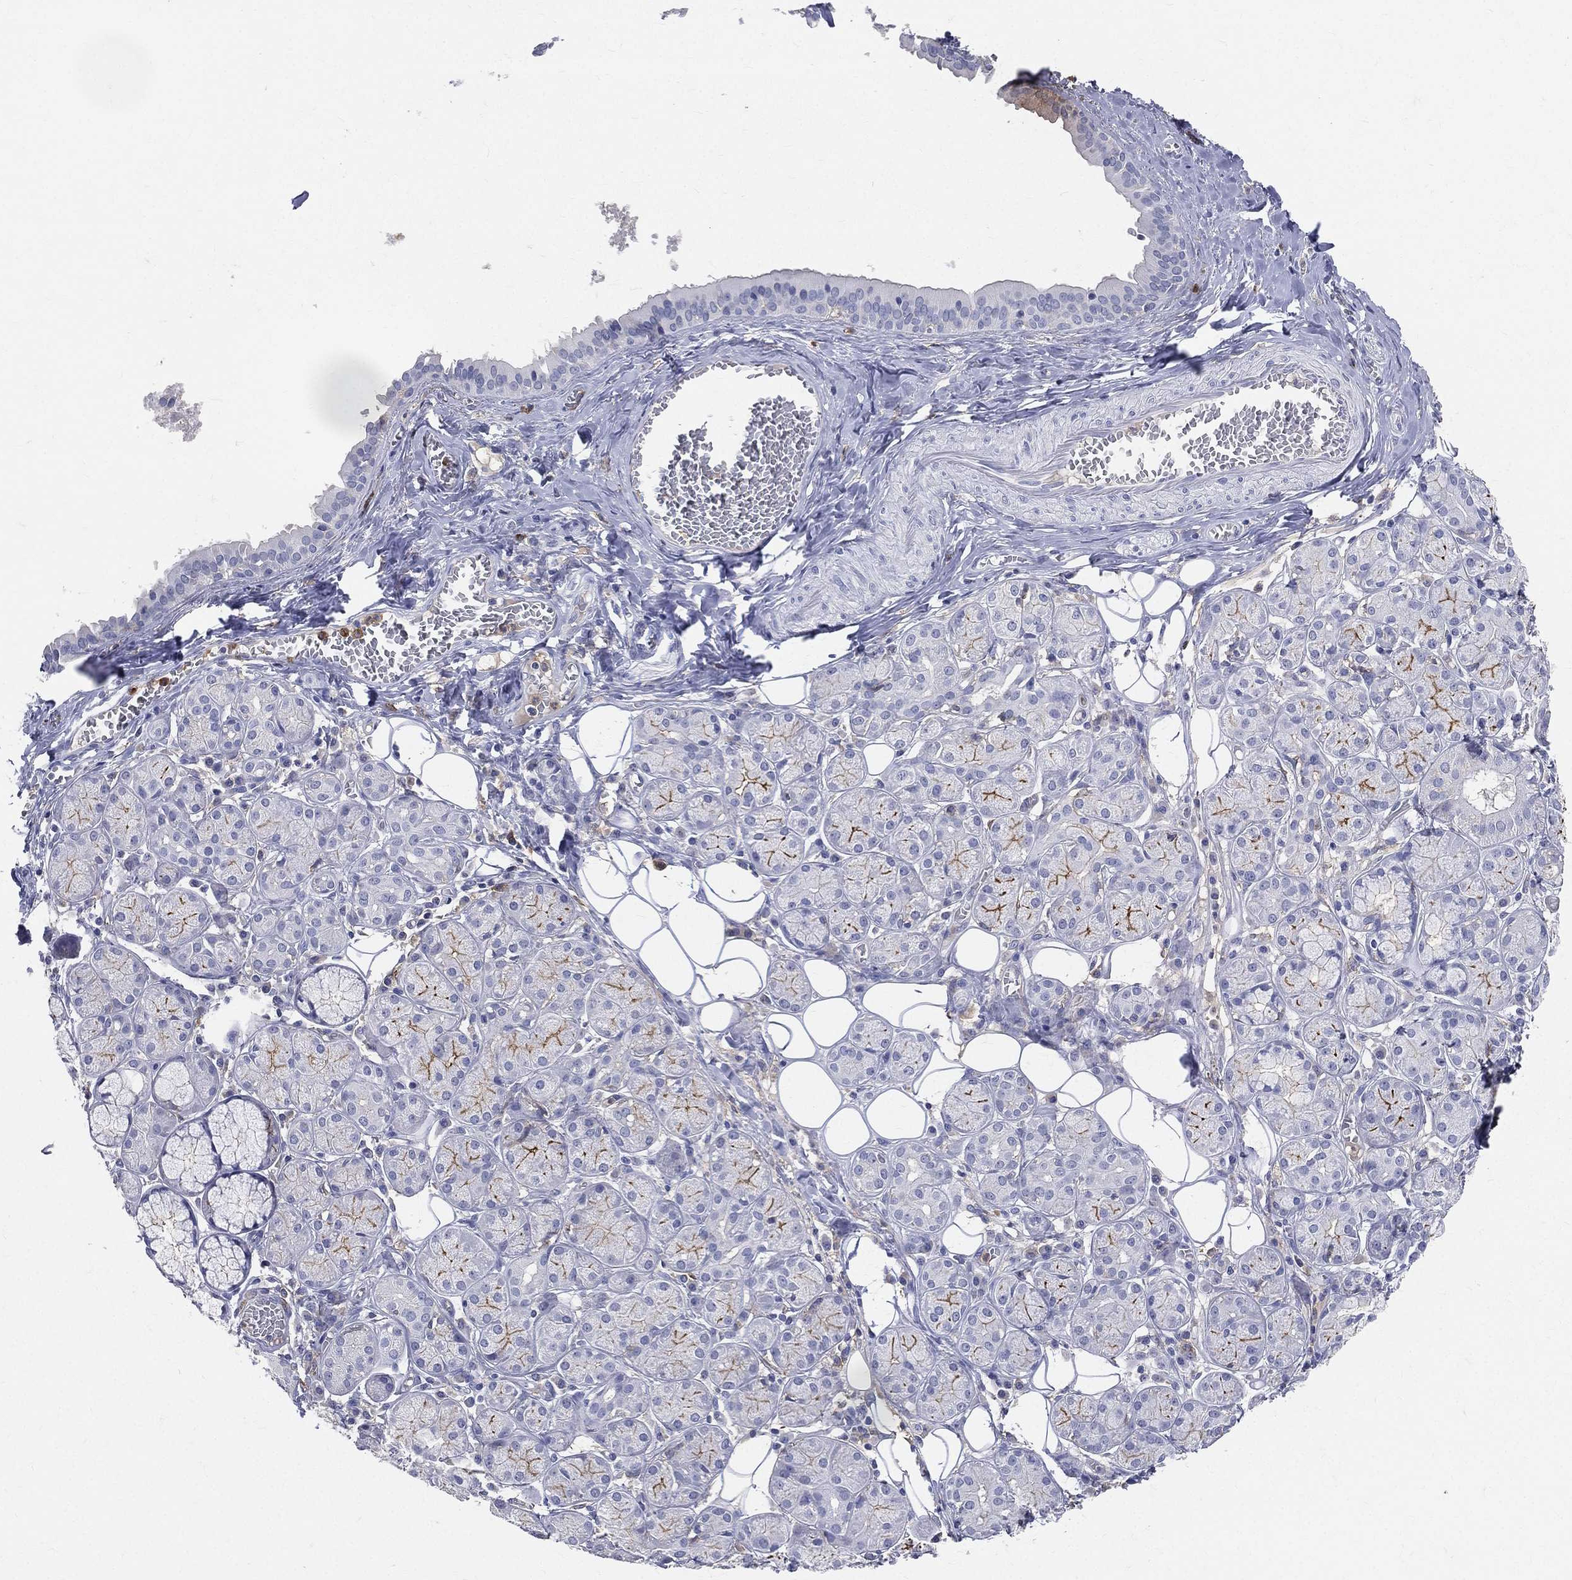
{"staining": {"intensity": "strong", "quantity": "<25%", "location": "cytoplasmic/membranous"}, "tissue": "salivary gland", "cell_type": "Glandular cells", "image_type": "normal", "snomed": [{"axis": "morphology", "description": "Normal tissue, NOS"}, {"axis": "topography", "description": "Salivary gland"}], "caption": "A medium amount of strong cytoplasmic/membranous staining is identified in approximately <25% of glandular cells in normal salivary gland. (IHC, brightfield microscopy, high magnification).", "gene": "CD33", "patient": {"sex": "male", "age": 71}}